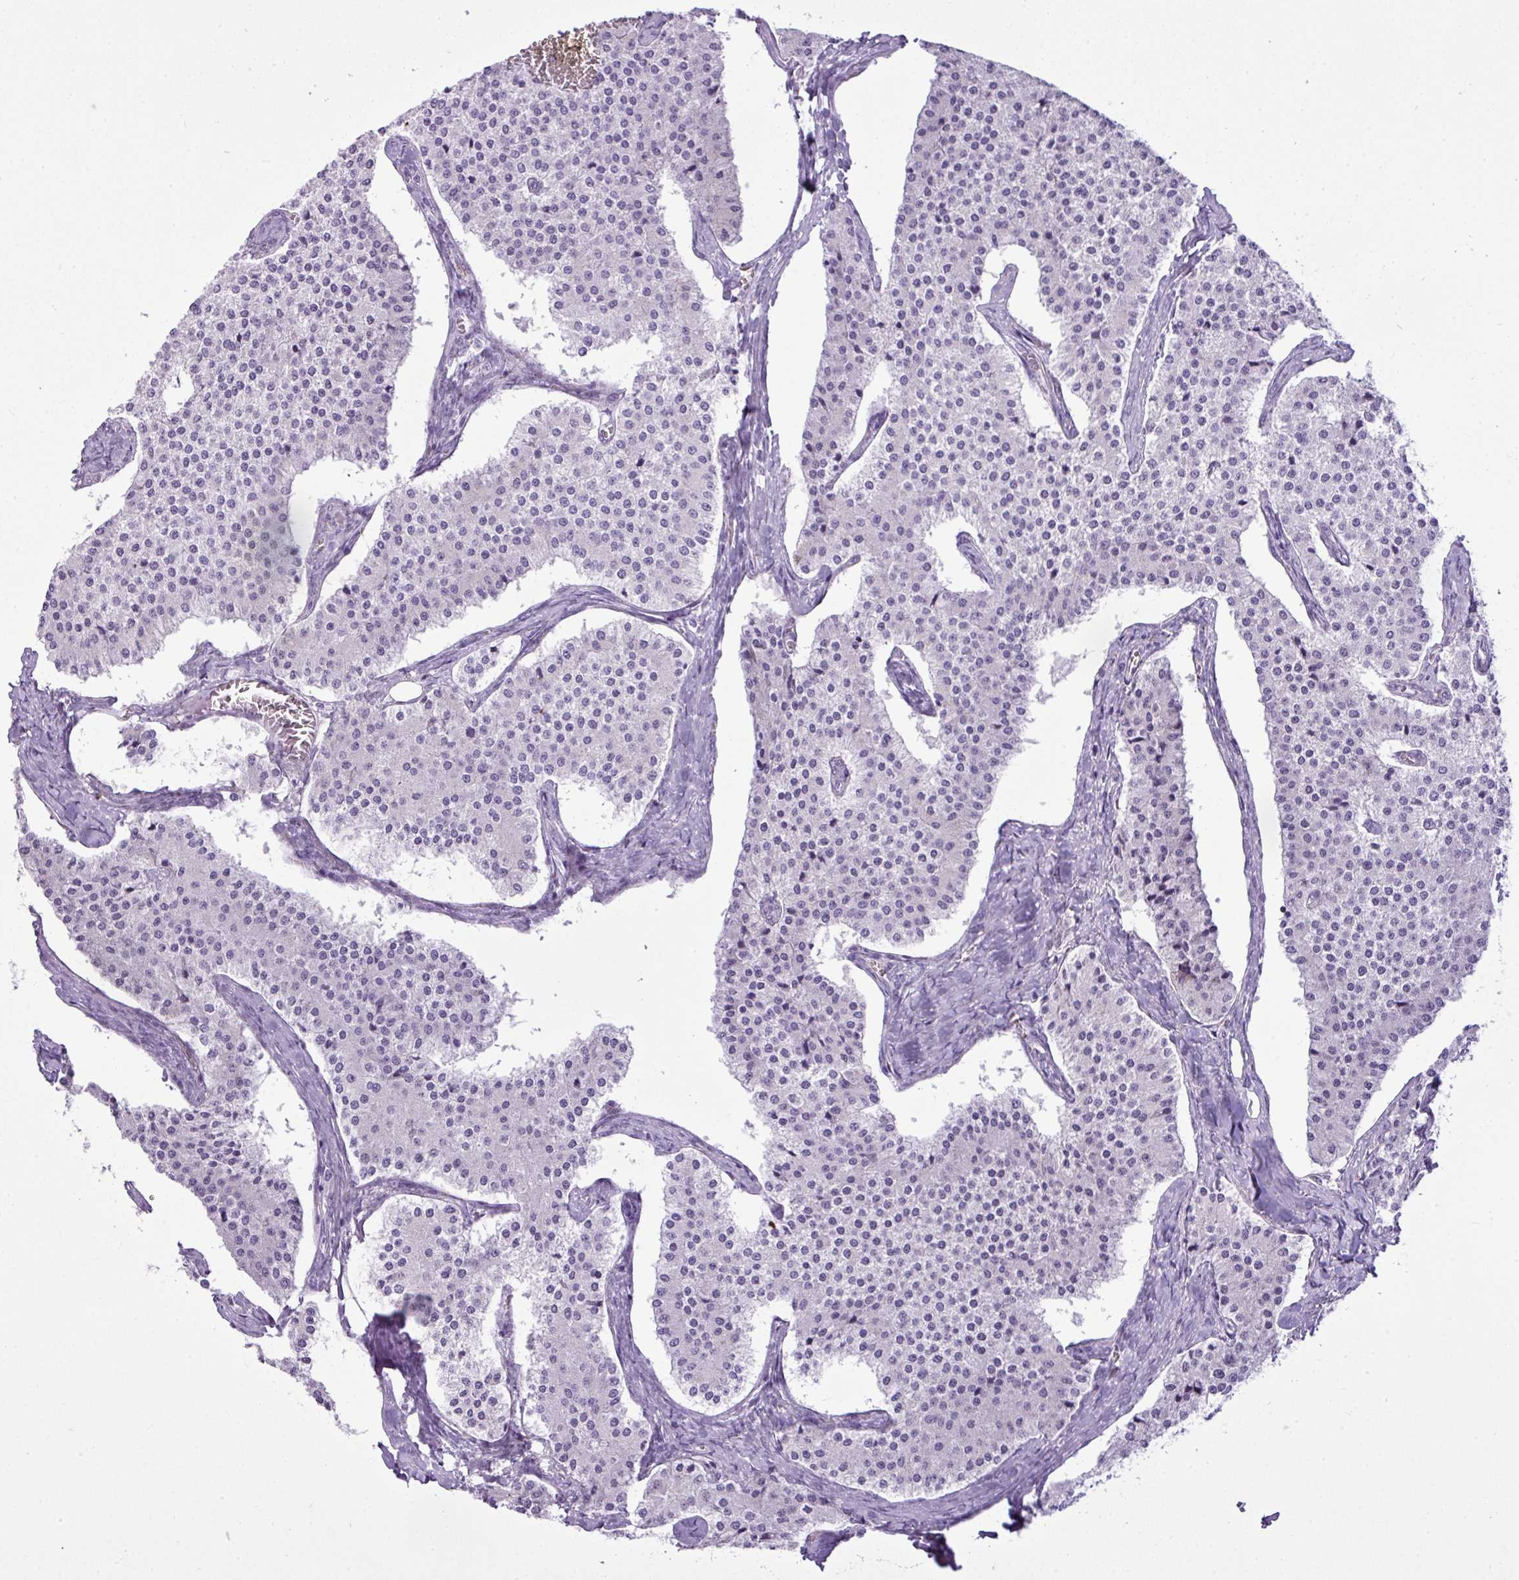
{"staining": {"intensity": "negative", "quantity": "none", "location": "none"}, "tissue": "carcinoid", "cell_type": "Tumor cells", "image_type": "cancer", "snomed": [{"axis": "morphology", "description": "Carcinoid, malignant, NOS"}, {"axis": "topography", "description": "Colon"}], "caption": "Immunohistochemistry (IHC) micrograph of carcinoid stained for a protein (brown), which displays no staining in tumor cells.", "gene": "FAM43A", "patient": {"sex": "female", "age": 52}}